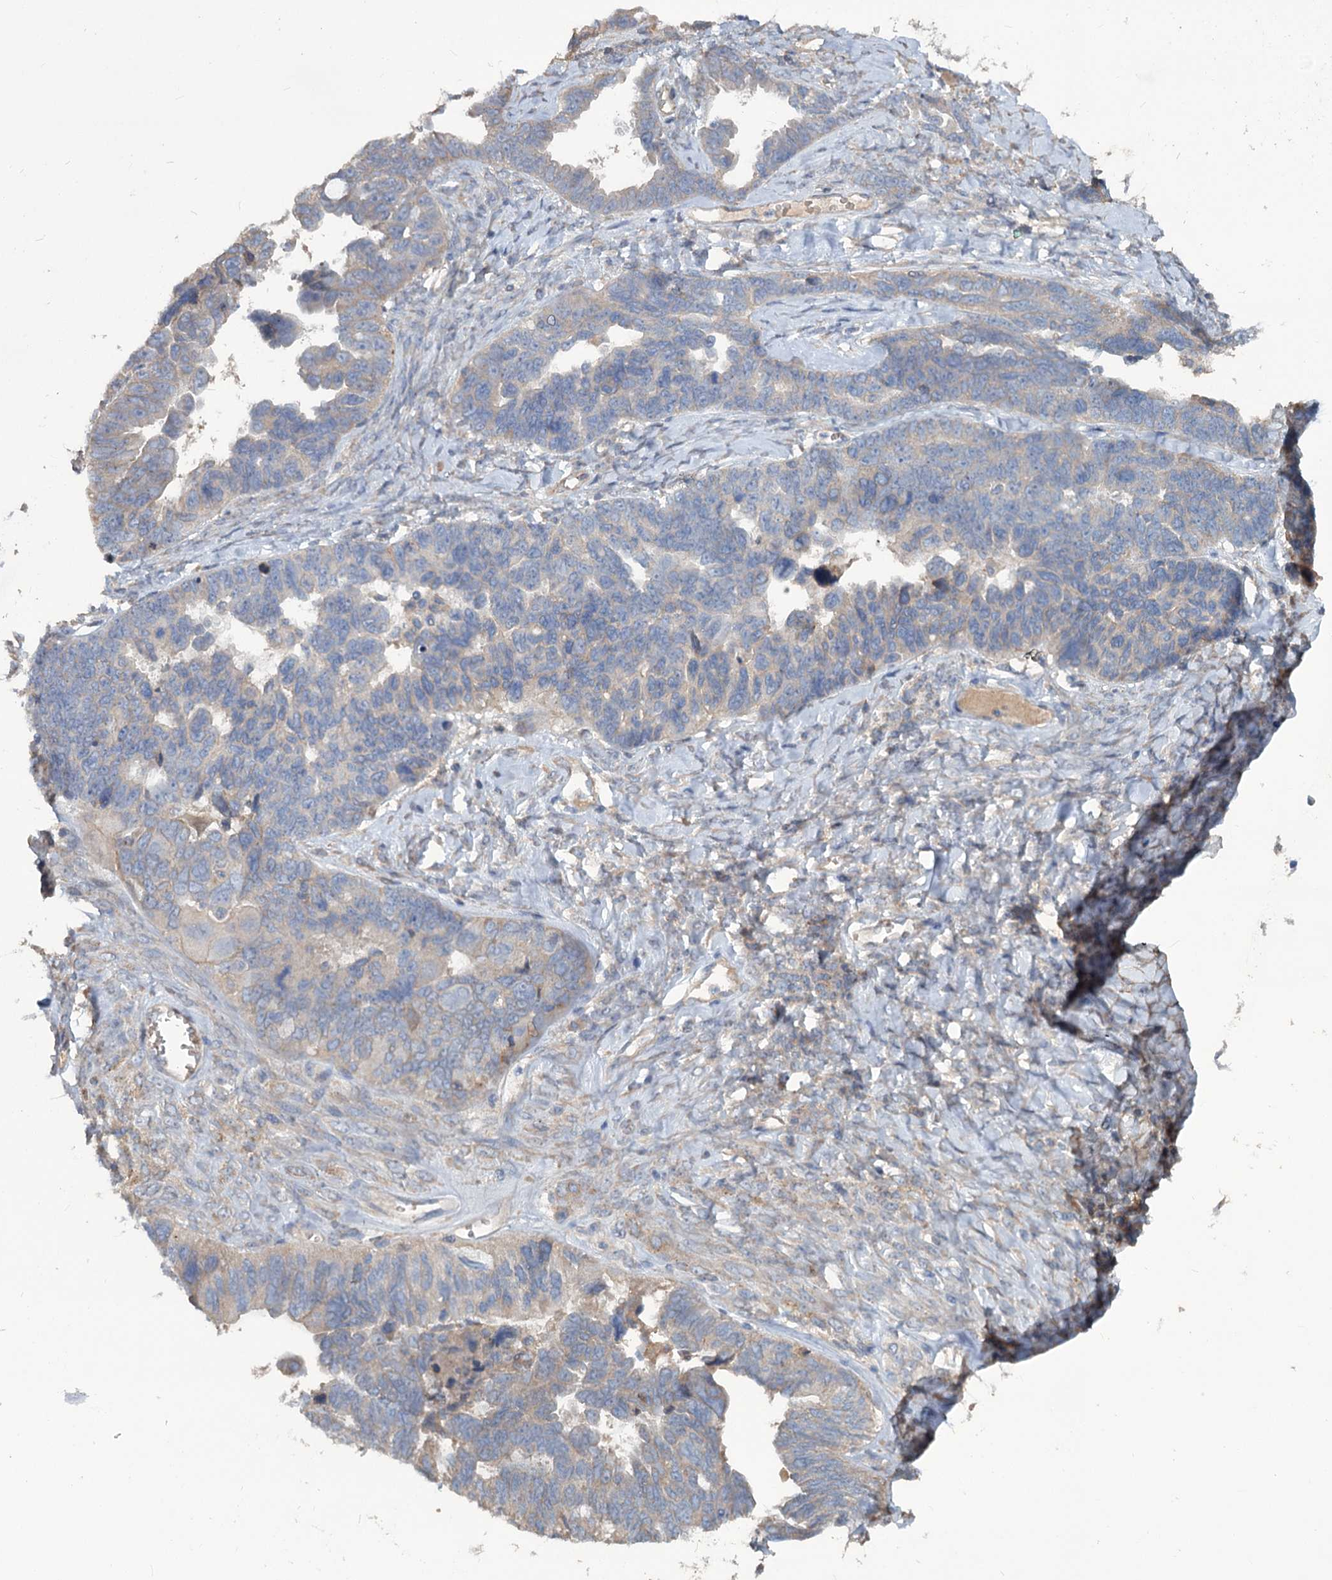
{"staining": {"intensity": "negative", "quantity": "none", "location": "none"}, "tissue": "ovarian cancer", "cell_type": "Tumor cells", "image_type": "cancer", "snomed": [{"axis": "morphology", "description": "Cystadenocarcinoma, serous, NOS"}, {"axis": "topography", "description": "Ovary"}], "caption": "Photomicrograph shows no significant protein positivity in tumor cells of ovarian cancer (serous cystadenocarcinoma). The staining was performed using DAB to visualize the protein expression in brown, while the nuclei were stained in blue with hematoxylin (Magnification: 20x).", "gene": "URAD", "patient": {"sex": "female", "age": 79}}